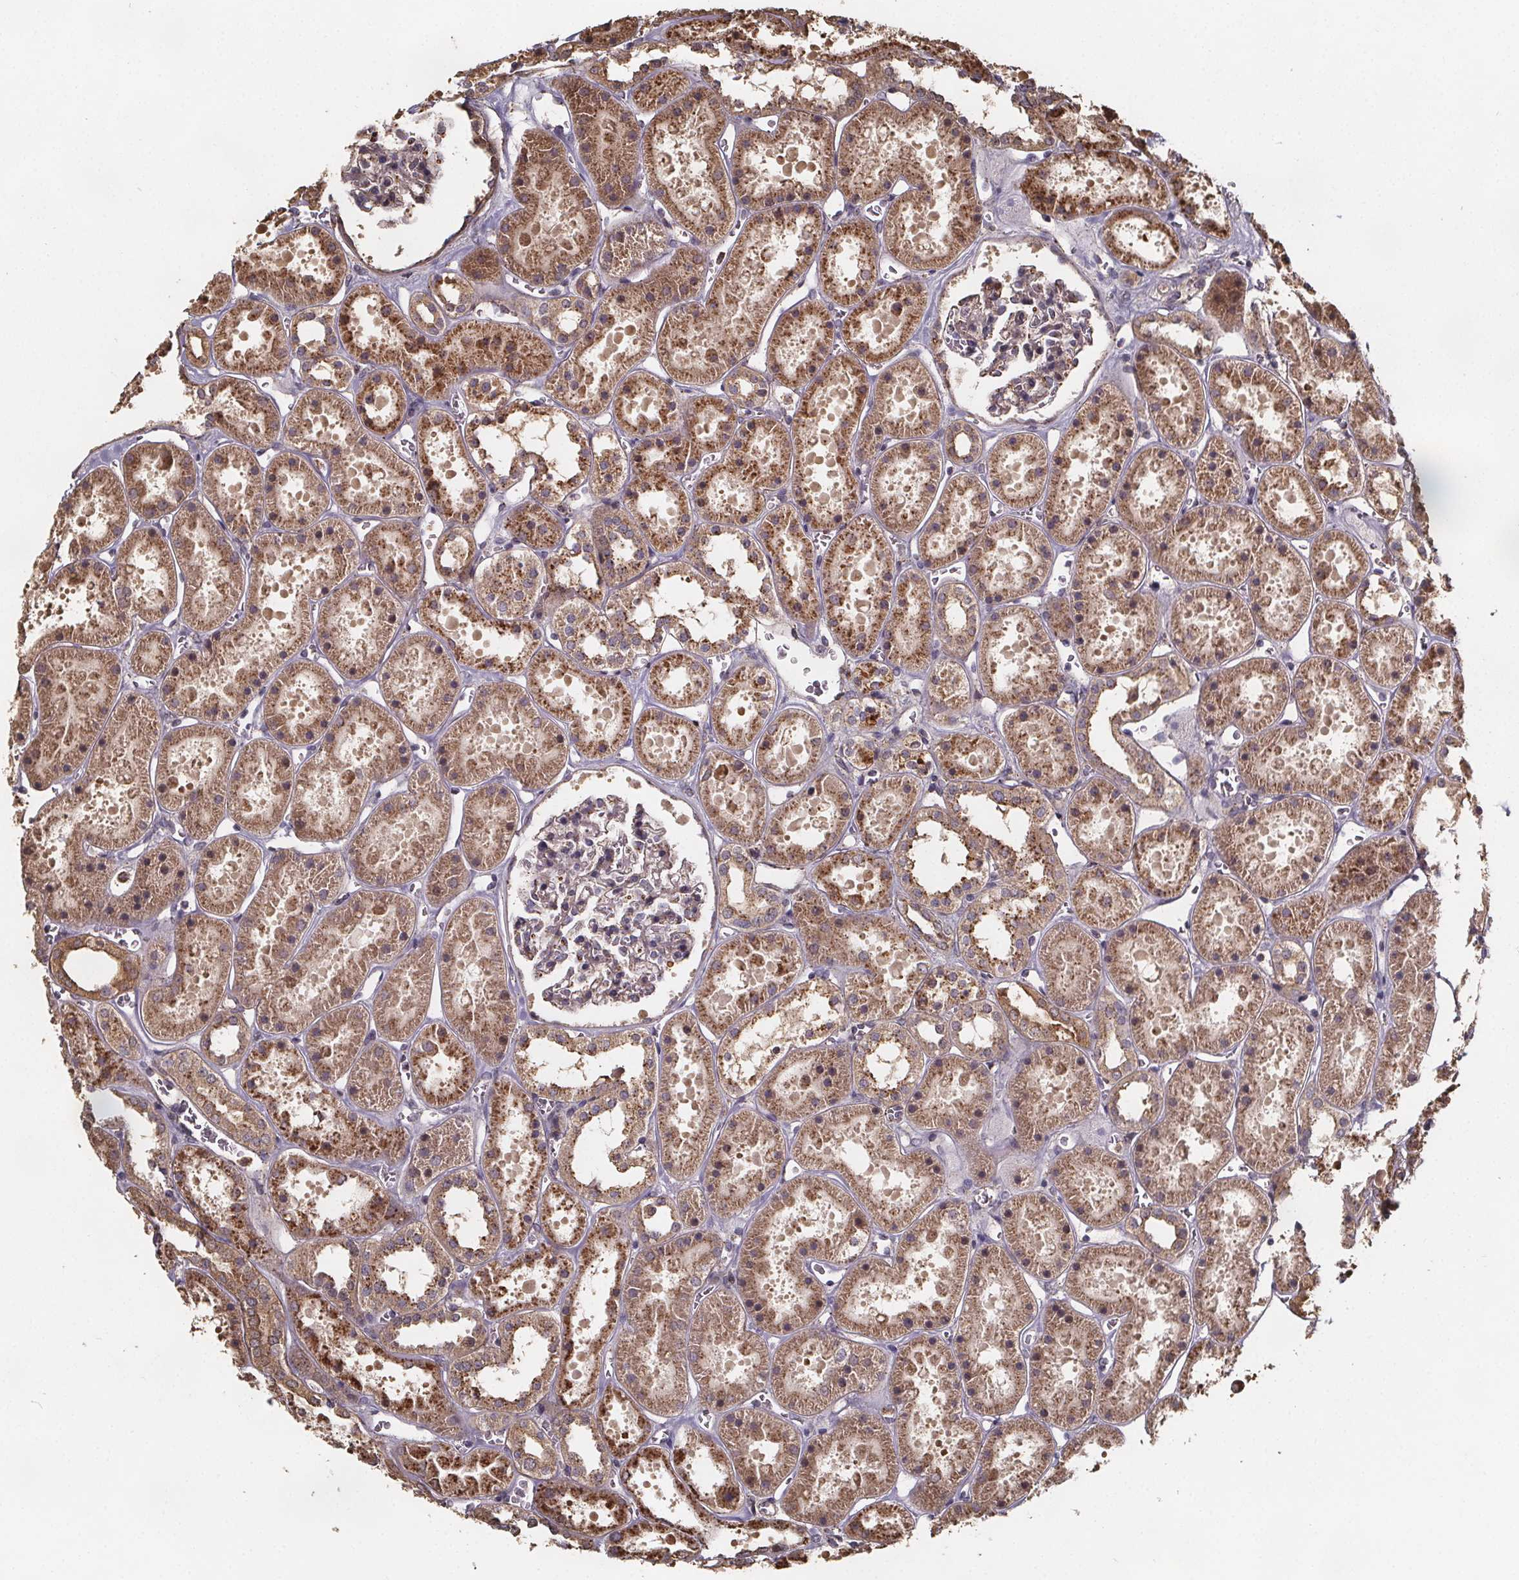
{"staining": {"intensity": "moderate", "quantity": "<25%", "location": "cytoplasmic/membranous"}, "tissue": "kidney", "cell_type": "Cells in glomeruli", "image_type": "normal", "snomed": [{"axis": "morphology", "description": "Normal tissue, NOS"}, {"axis": "topography", "description": "Kidney"}], "caption": "Protein positivity by immunohistochemistry (IHC) shows moderate cytoplasmic/membranous staining in about <25% of cells in glomeruli in normal kidney.", "gene": "ZNF879", "patient": {"sex": "female", "age": 41}}